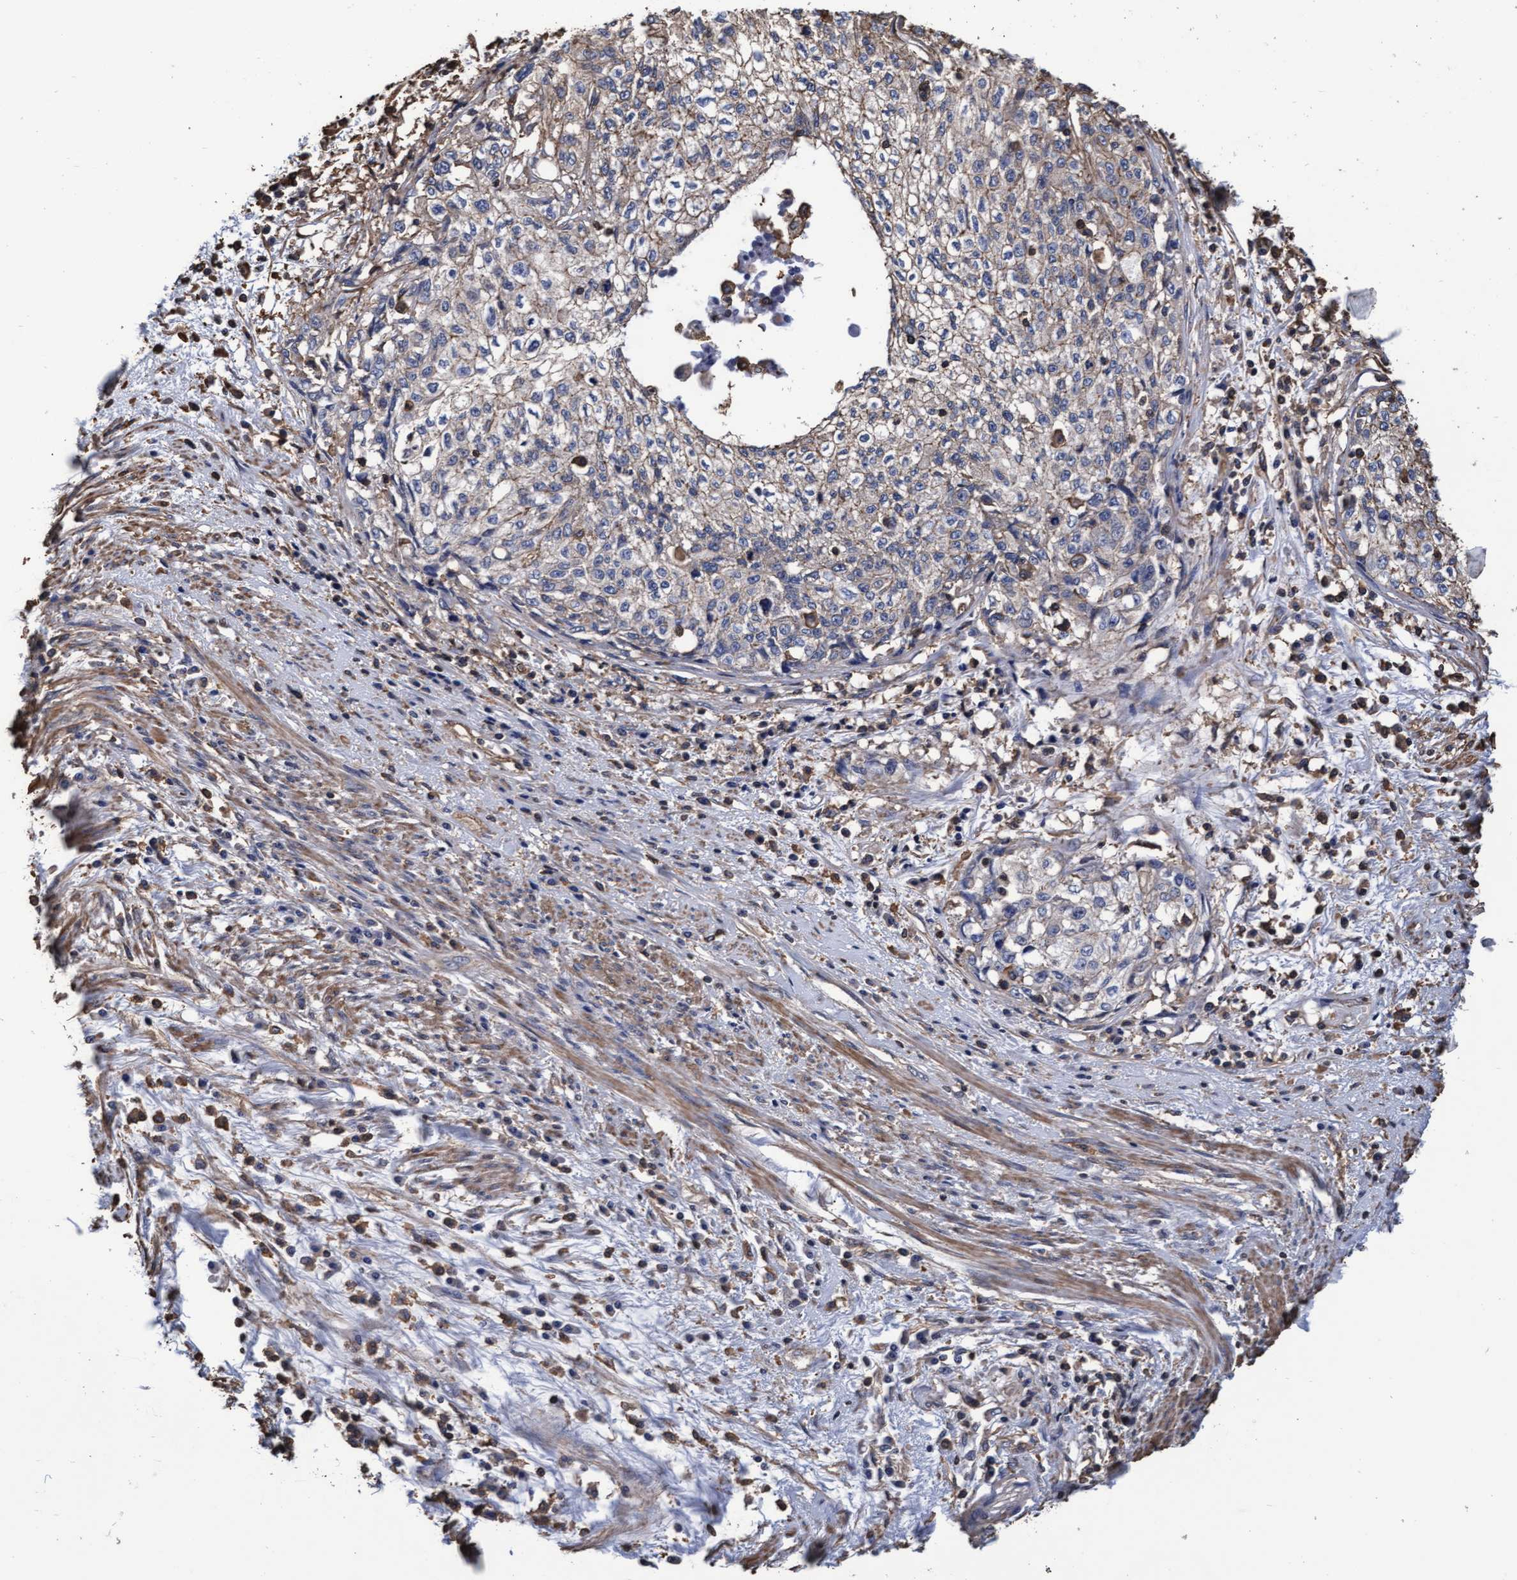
{"staining": {"intensity": "weak", "quantity": "<25%", "location": "cytoplasmic/membranous"}, "tissue": "cervical cancer", "cell_type": "Tumor cells", "image_type": "cancer", "snomed": [{"axis": "morphology", "description": "Squamous cell carcinoma, NOS"}, {"axis": "topography", "description": "Cervix"}], "caption": "Immunohistochemistry (IHC) histopathology image of neoplastic tissue: cervical cancer stained with DAB reveals no significant protein expression in tumor cells. The staining was performed using DAB (3,3'-diaminobenzidine) to visualize the protein expression in brown, while the nuclei were stained in blue with hematoxylin (Magnification: 20x).", "gene": "GRHPR", "patient": {"sex": "female", "age": 57}}